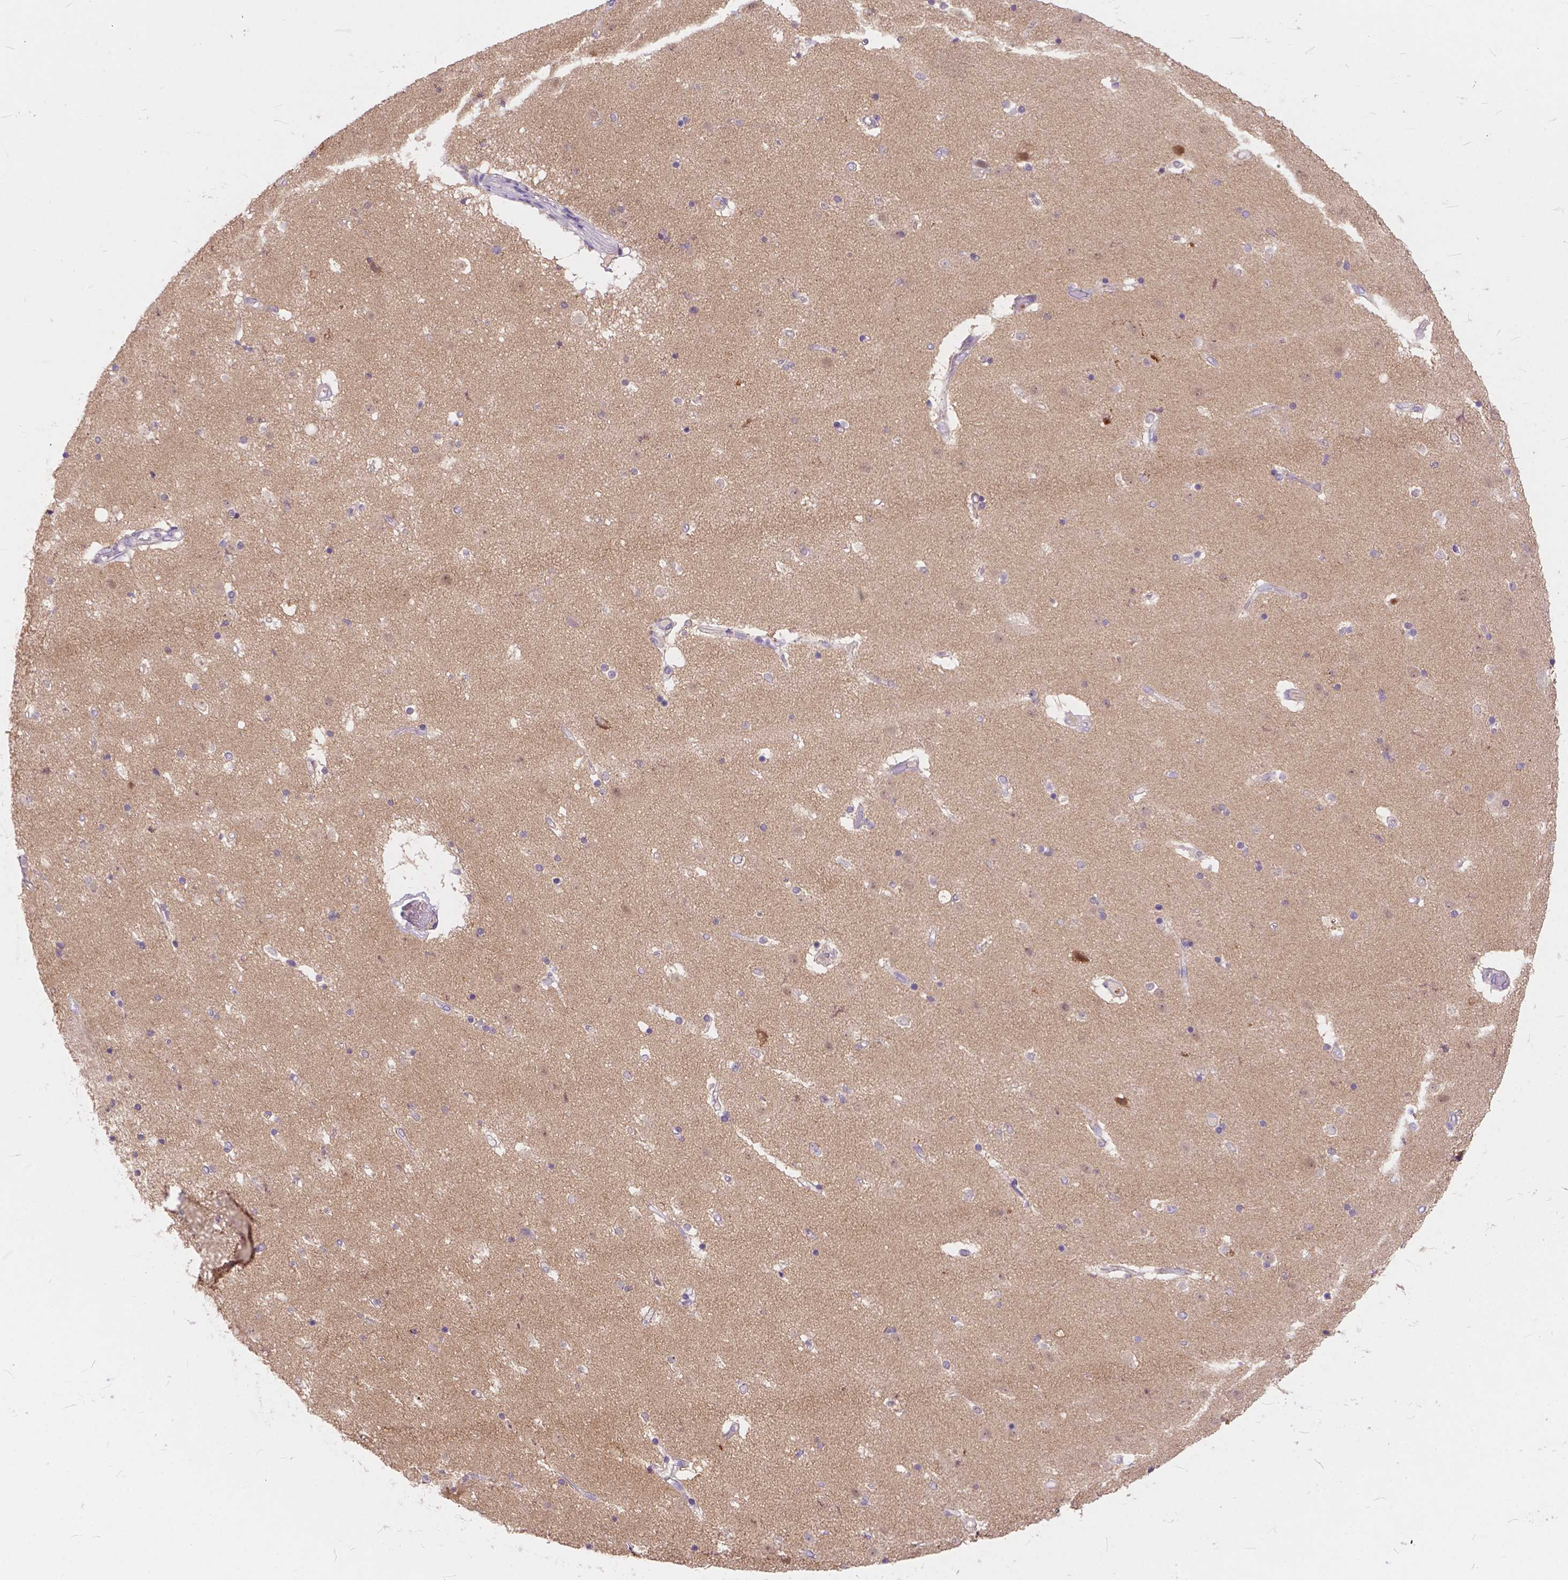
{"staining": {"intensity": "negative", "quantity": "none", "location": "none"}, "tissue": "caudate", "cell_type": "Glial cells", "image_type": "normal", "snomed": [{"axis": "morphology", "description": "Normal tissue, NOS"}, {"axis": "topography", "description": "Lateral ventricle wall"}], "caption": "Micrograph shows no protein staining in glial cells of unremarkable caudate.", "gene": "PEX11G", "patient": {"sex": "female", "age": 71}}